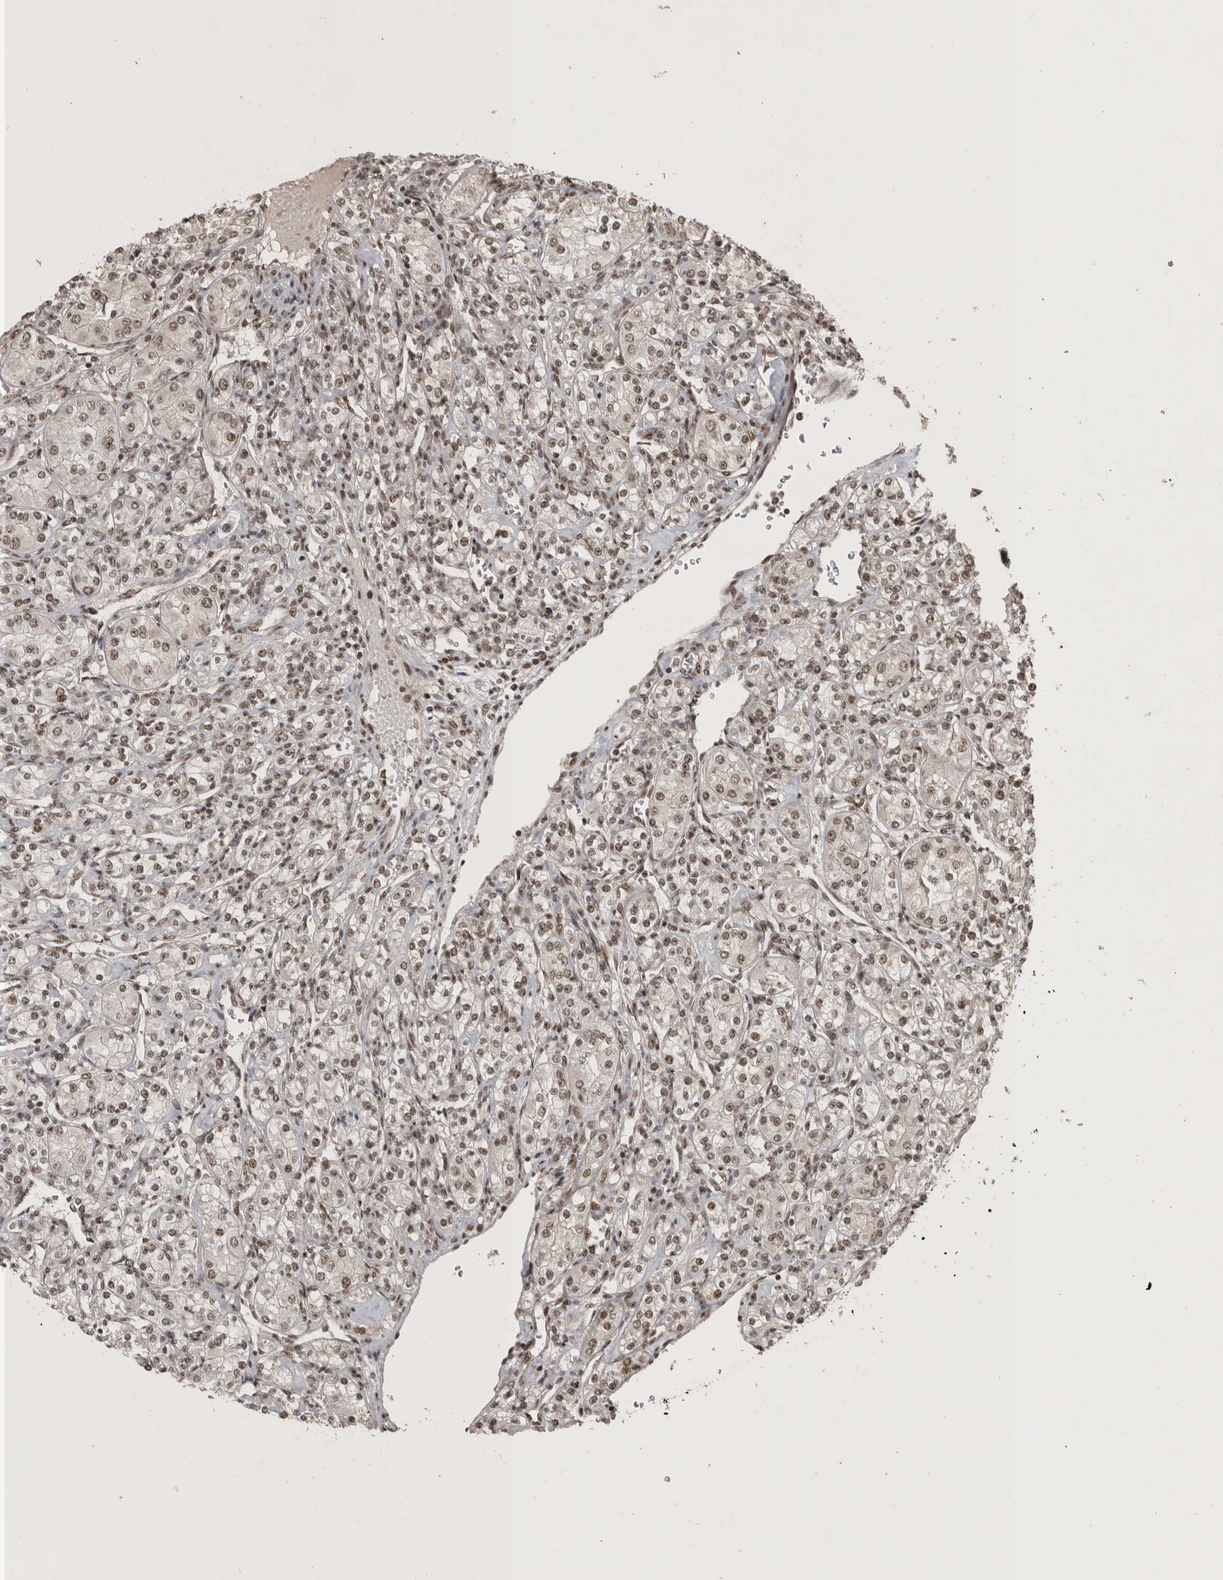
{"staining": {"intensity": "moderate", "quantity": ">75%", "location": "nuclear"}, "tissue": "renal cancer", "cell_type": "Tumor cells", "image_type": "cancer", "snomed": [{"axis": "morphology", "description": "Adenocarcinoma, NOS"}, {"axis": "topography", "description": "Kidney"}], "caption": "Renal cancer stained with a brown dye shows moderate nuclear positive positivity in approximately >75% of tumor cells.", "gene": "CBLL1", "patient": {"sex": "male", "age": 77}}